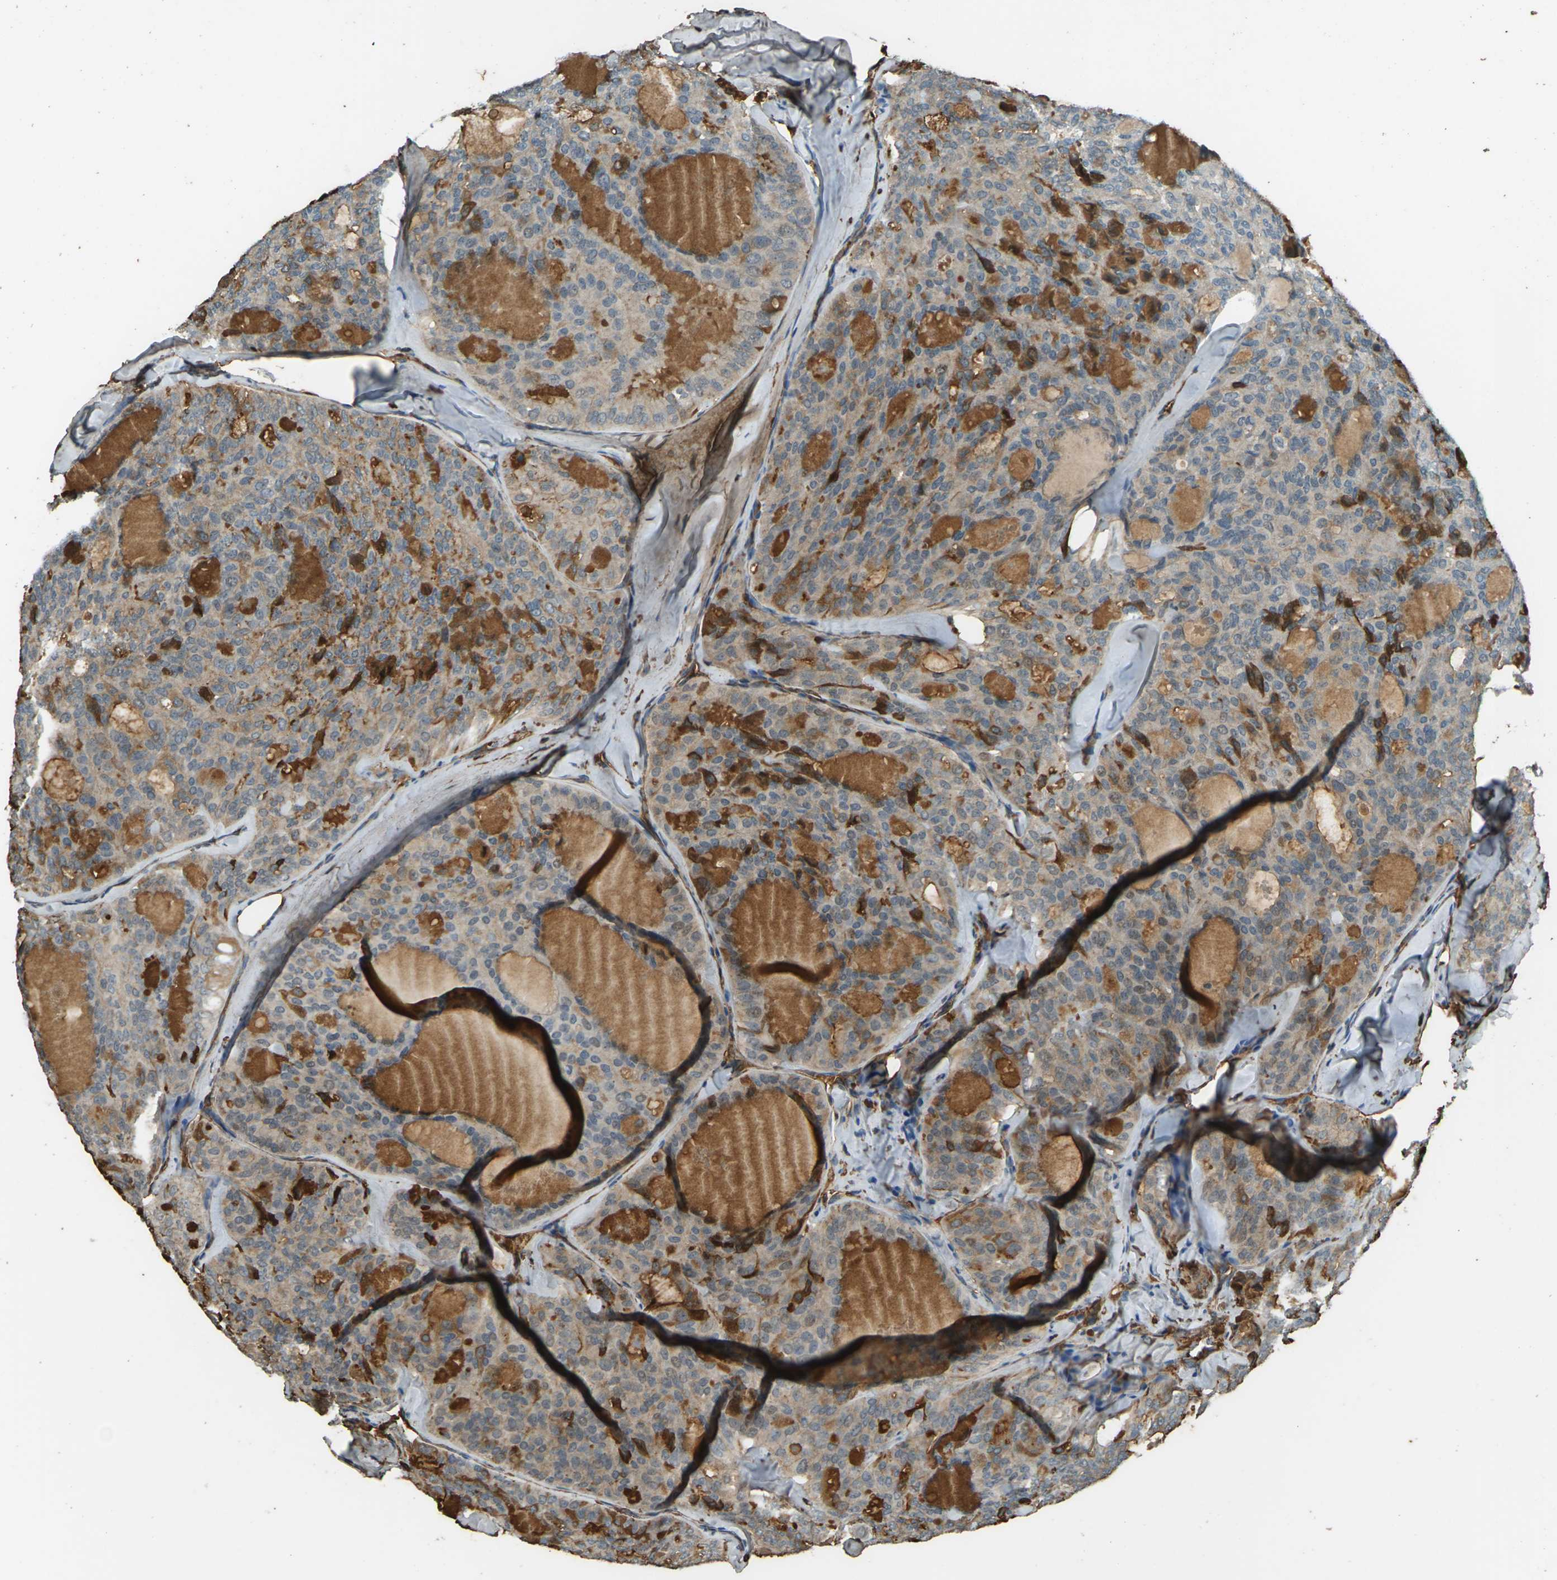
{"staining": {"intensity": "moderate", "quantity": ">75%", "location": "cytoplasmic/membranous"}, "tissue": "thyroid cancer", "cell_type": "Tumor cells", "image_type": "cancer", "snomed": [{"axis": "morphology", "description": "Follicular adenoma carcinoma, NOS"}, {"axis": "topography", "description": "Thyroid gland"}], "caption": "Immunohistochemistry (DAB (3,3'-diaminobenzidine)) staining of human thyroid cancer (follicular adenoma carcinoma) demonstrates moderate cytoplasmic/membranous protein expression in approximately >75% of tumor cells. (DAB (3,3'-diaminobenzidine) IHC with brightfield microscopy, high magnification).", "gene": "CYP1B1", "patient": {"sex": "male", "age": 75}}